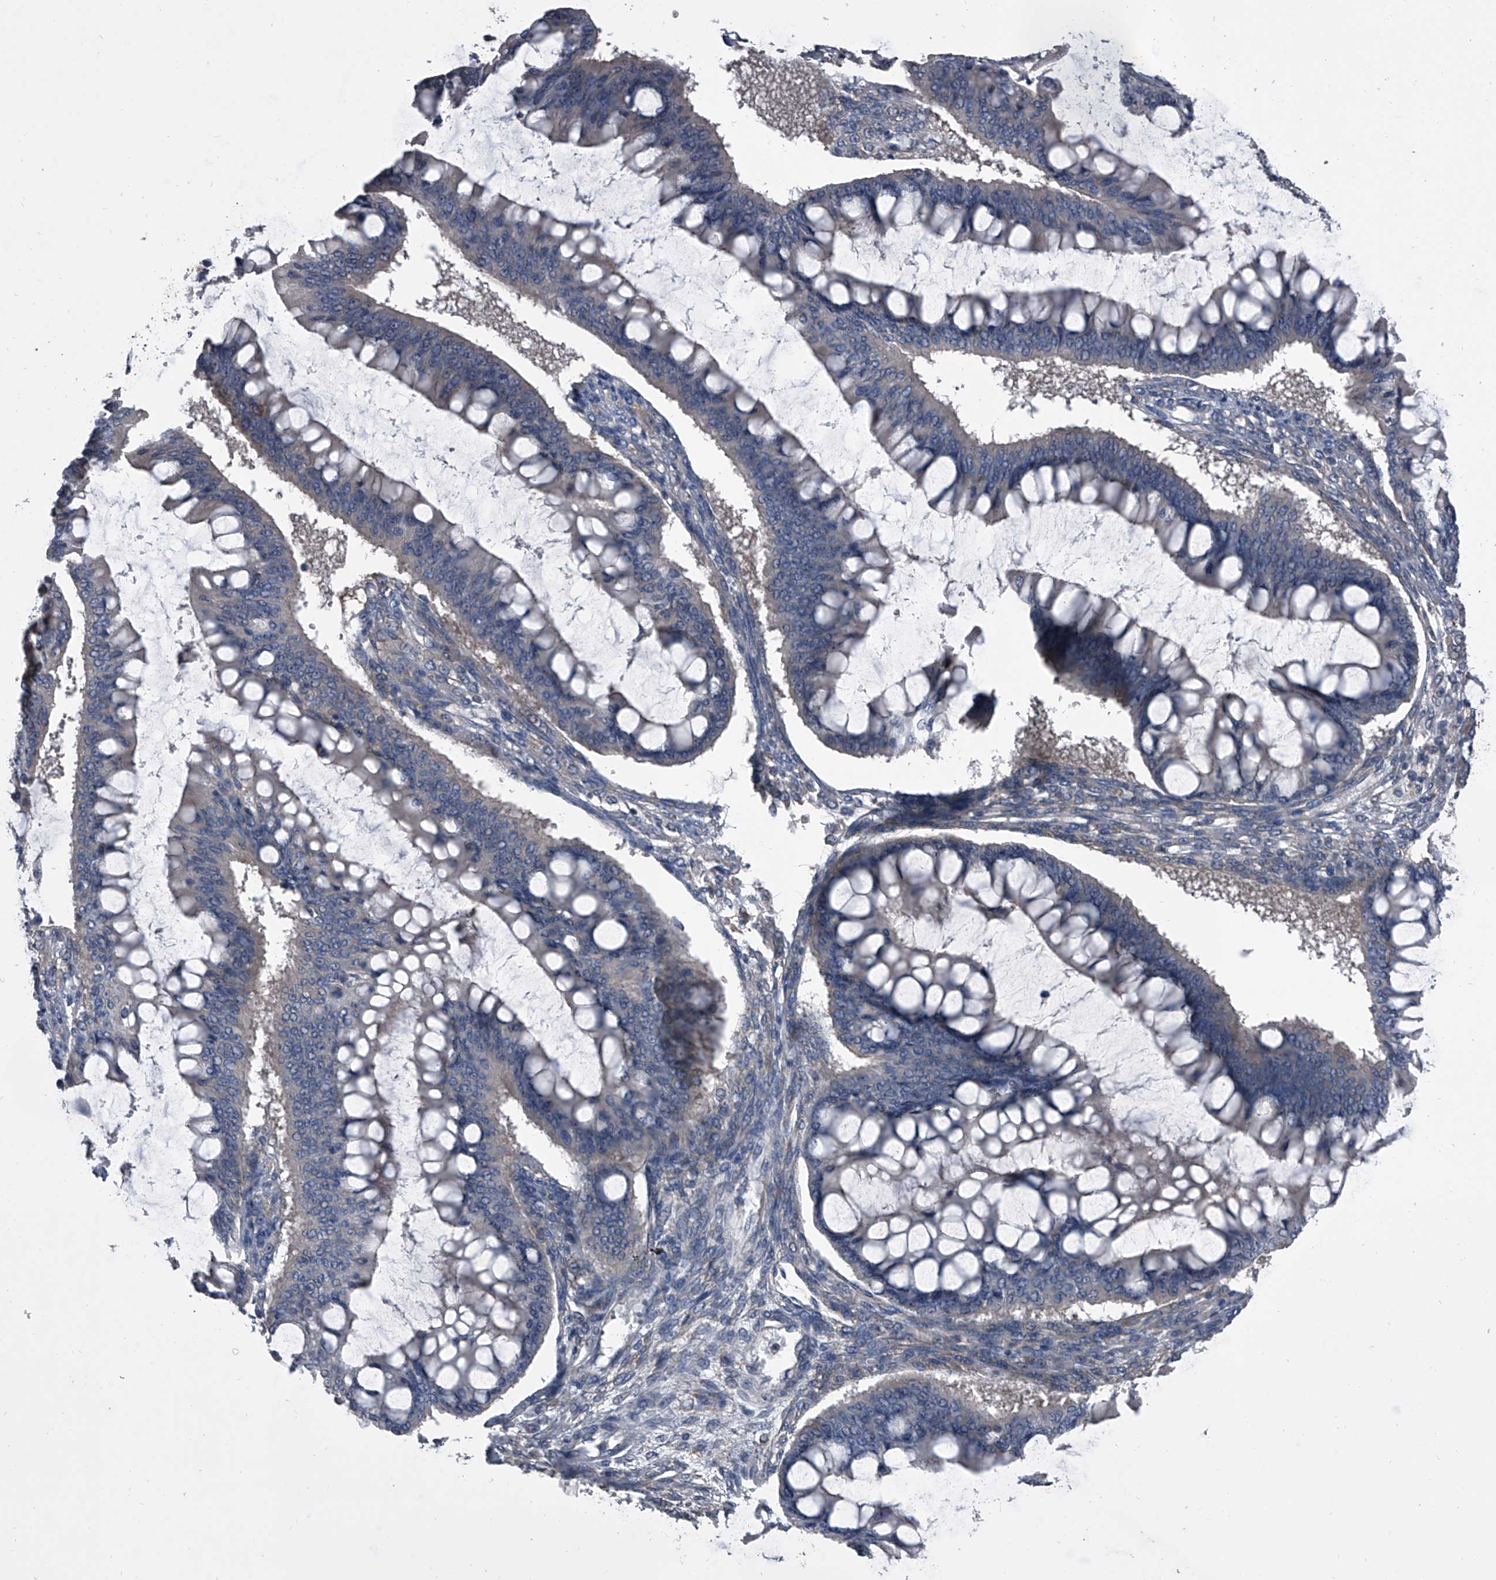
{"staining": {"intensity": "negative", "quantity": "none", "location": "none"}, "tissue": "ovarian cancer", "cell_type": "Tumor cells", "image_type": "cancer", "snomed": [{"axis": "morphology", "description": "Cystadenocarcinoma, mucinous, NOS"}, {"axis": "topography", "description": "Ovary"}], "caption": "A micrograph of ovarian cancer (mucinous cystadenocarcinoma) stained for a protein demonstrates no brown staining in tumor cells.", "gene": "PIP5K1A", "patient": {"sex": "female", "age": 73}}